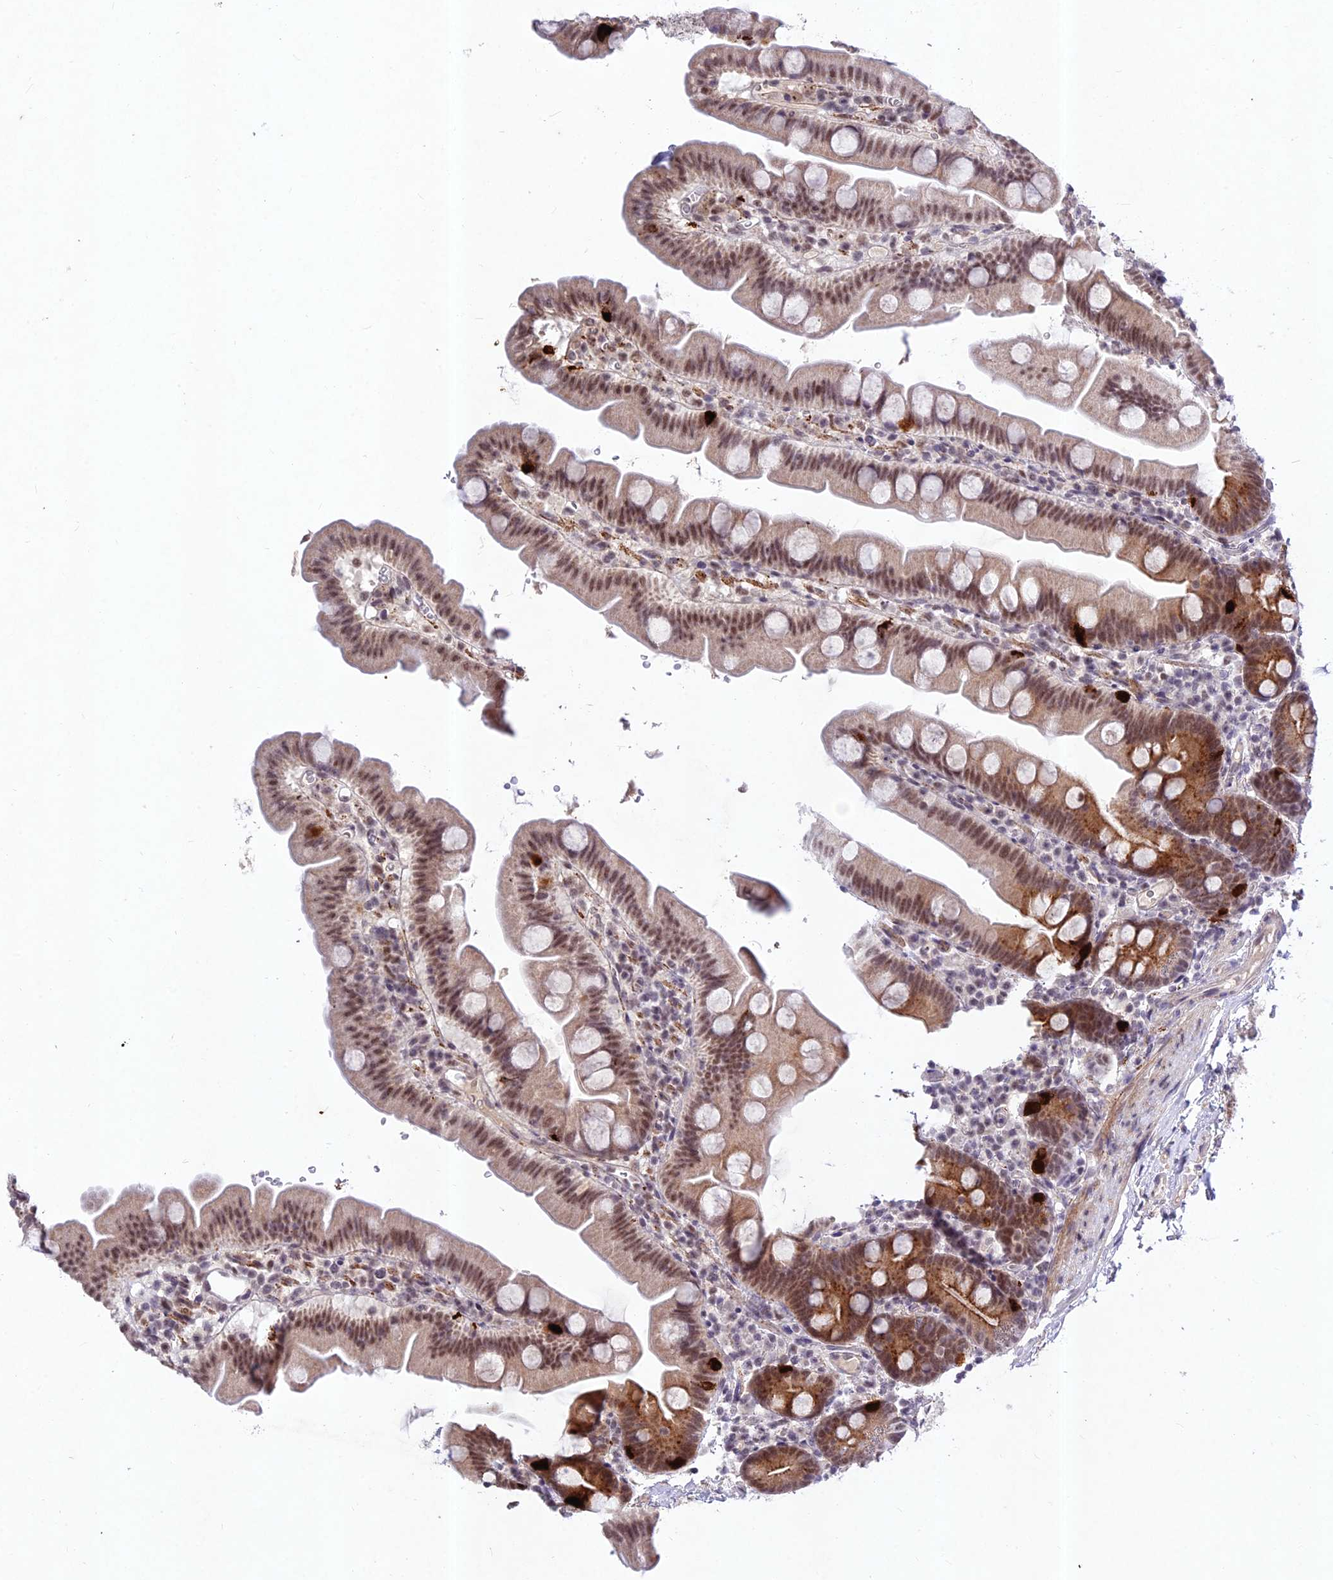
{"staining": {"intensity": "strong", "quantity": "25%-75%", "location": "cytoplasmic/membranous,nuclear"}, "tissue": "small intestine", "cell_type": "Glandular cells", "image_type": "normal", "snomed": [{"axis": "morphology", "description": "Normal tissue, NOS"}, {"axis": "topography", "description": "Small intestine"}], "caption": "A high amount of strong cytoplasmic/membranous,nuclear positivity is seen in approximately 25%-75% of glandular cells in normal small intestine. Using DAB (brown) and hematoxylin (blue) stains, captured at high magnification using brightfield microscopy.", "gene": "RAVER1", "patient": {"sex": "female", "age": 68}}